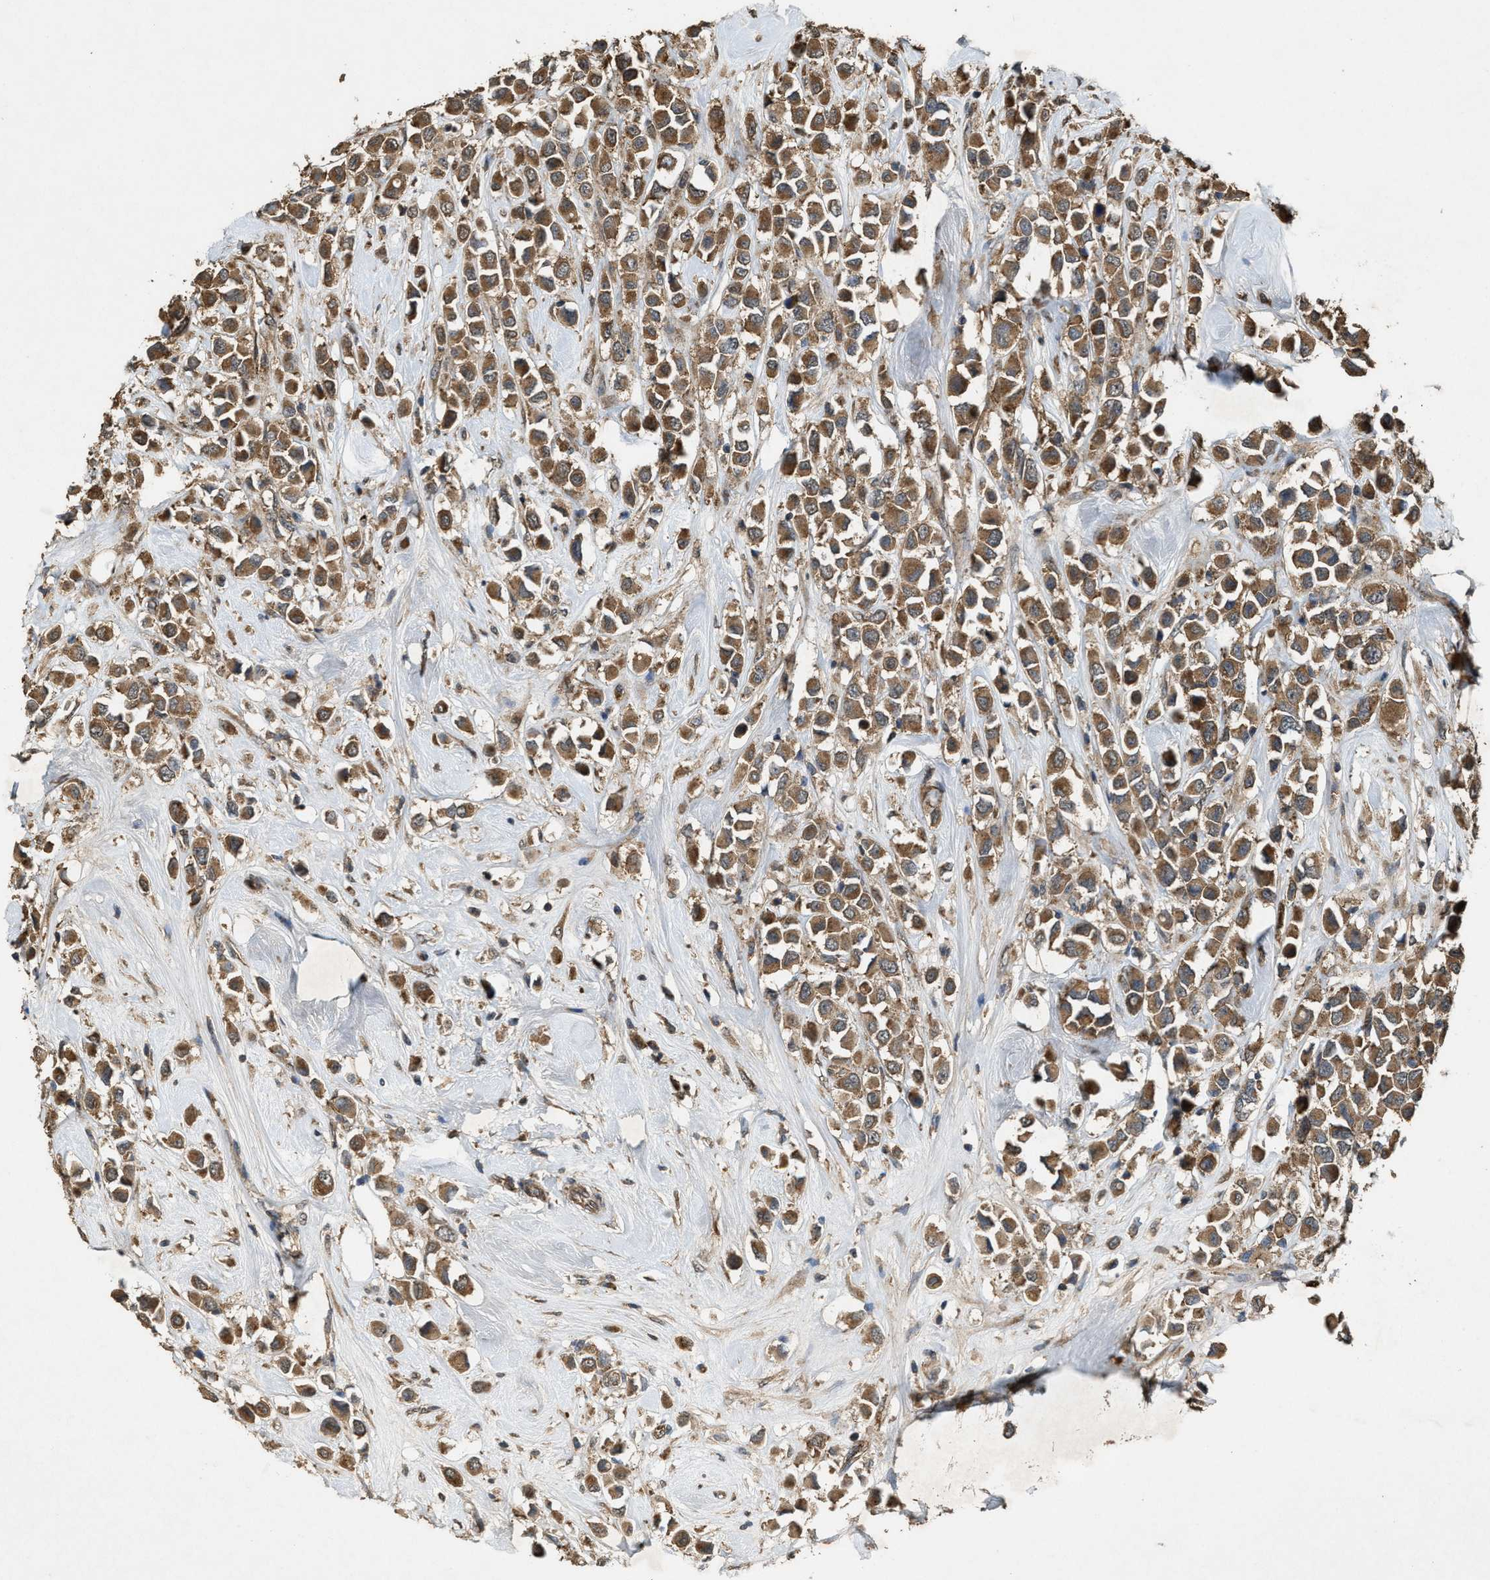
{"staining": {"intensity": "moderate", "quantity": ">75%", "location": "cytoplasmic/membranous"}, "tissue": "breast cancer", "cell_type": "Tumor cells", "image_type": "cancer", "snomed": [{"axis": "morphology", "description": "Duct carcinoma"}, {"axis": "topography", "description": "Breast"}], "caption": "This photomicrograph displays breast infiltrating ductal carcinoma stained with IHC to label a protein in brown. The cytoplasmic/membranous of tumor cells show moderate positivity for the protein. Nuclei are counter-stained blue.", "gene": "ARHGEF5", "patient": {"sex": "female", "age": 61}}